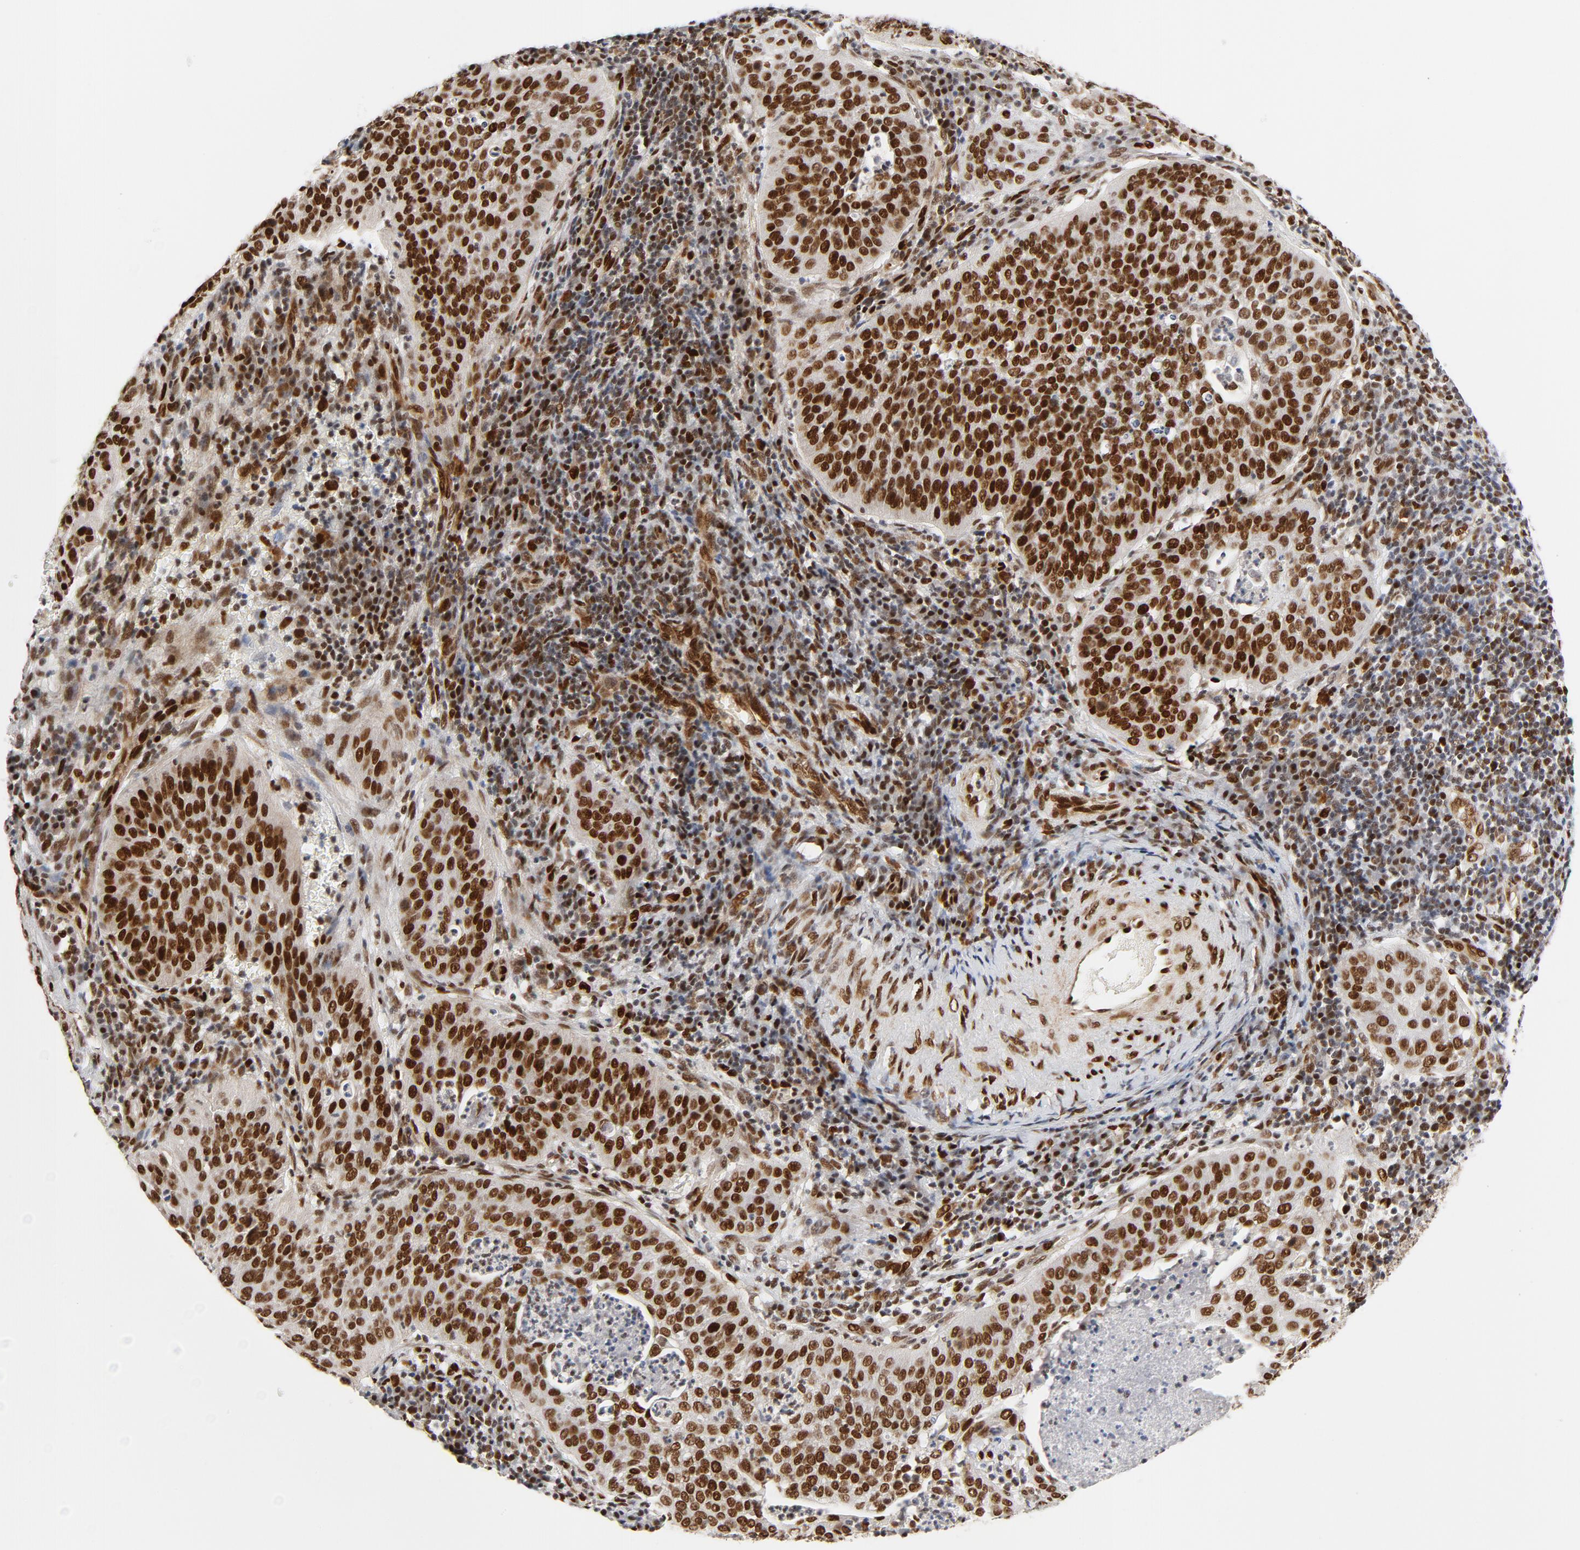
{"staining": {"intensity": "strong", "quantity": ">75%", "location": "nuclear"}, "tissue": "cervical cancer", "cell_type": "Tumor cells", "image_type": "cancer", "snomed": [{"axis": "morphology", "description": "Squamous cell carcinoma, NOS"}, {"axis": "topography", "description": "Cervix"}], "caption": "High-magnification brightfield microscopy of cervical cancer (squamous cell carcinoma) stained with DAB (brown) and counterstained with hematoxylin (blue). tumor cells exhibit strong nuclear expression is identified in approximately>75% of cells. (Stains: DAB (3,3'-diaminobenzidine) in brown, nuclei in blue, Microscopy: brightfield microscopy at high magnification).", "gene": "MEF2A", "patient": {"sex": "female", "age": 39}}